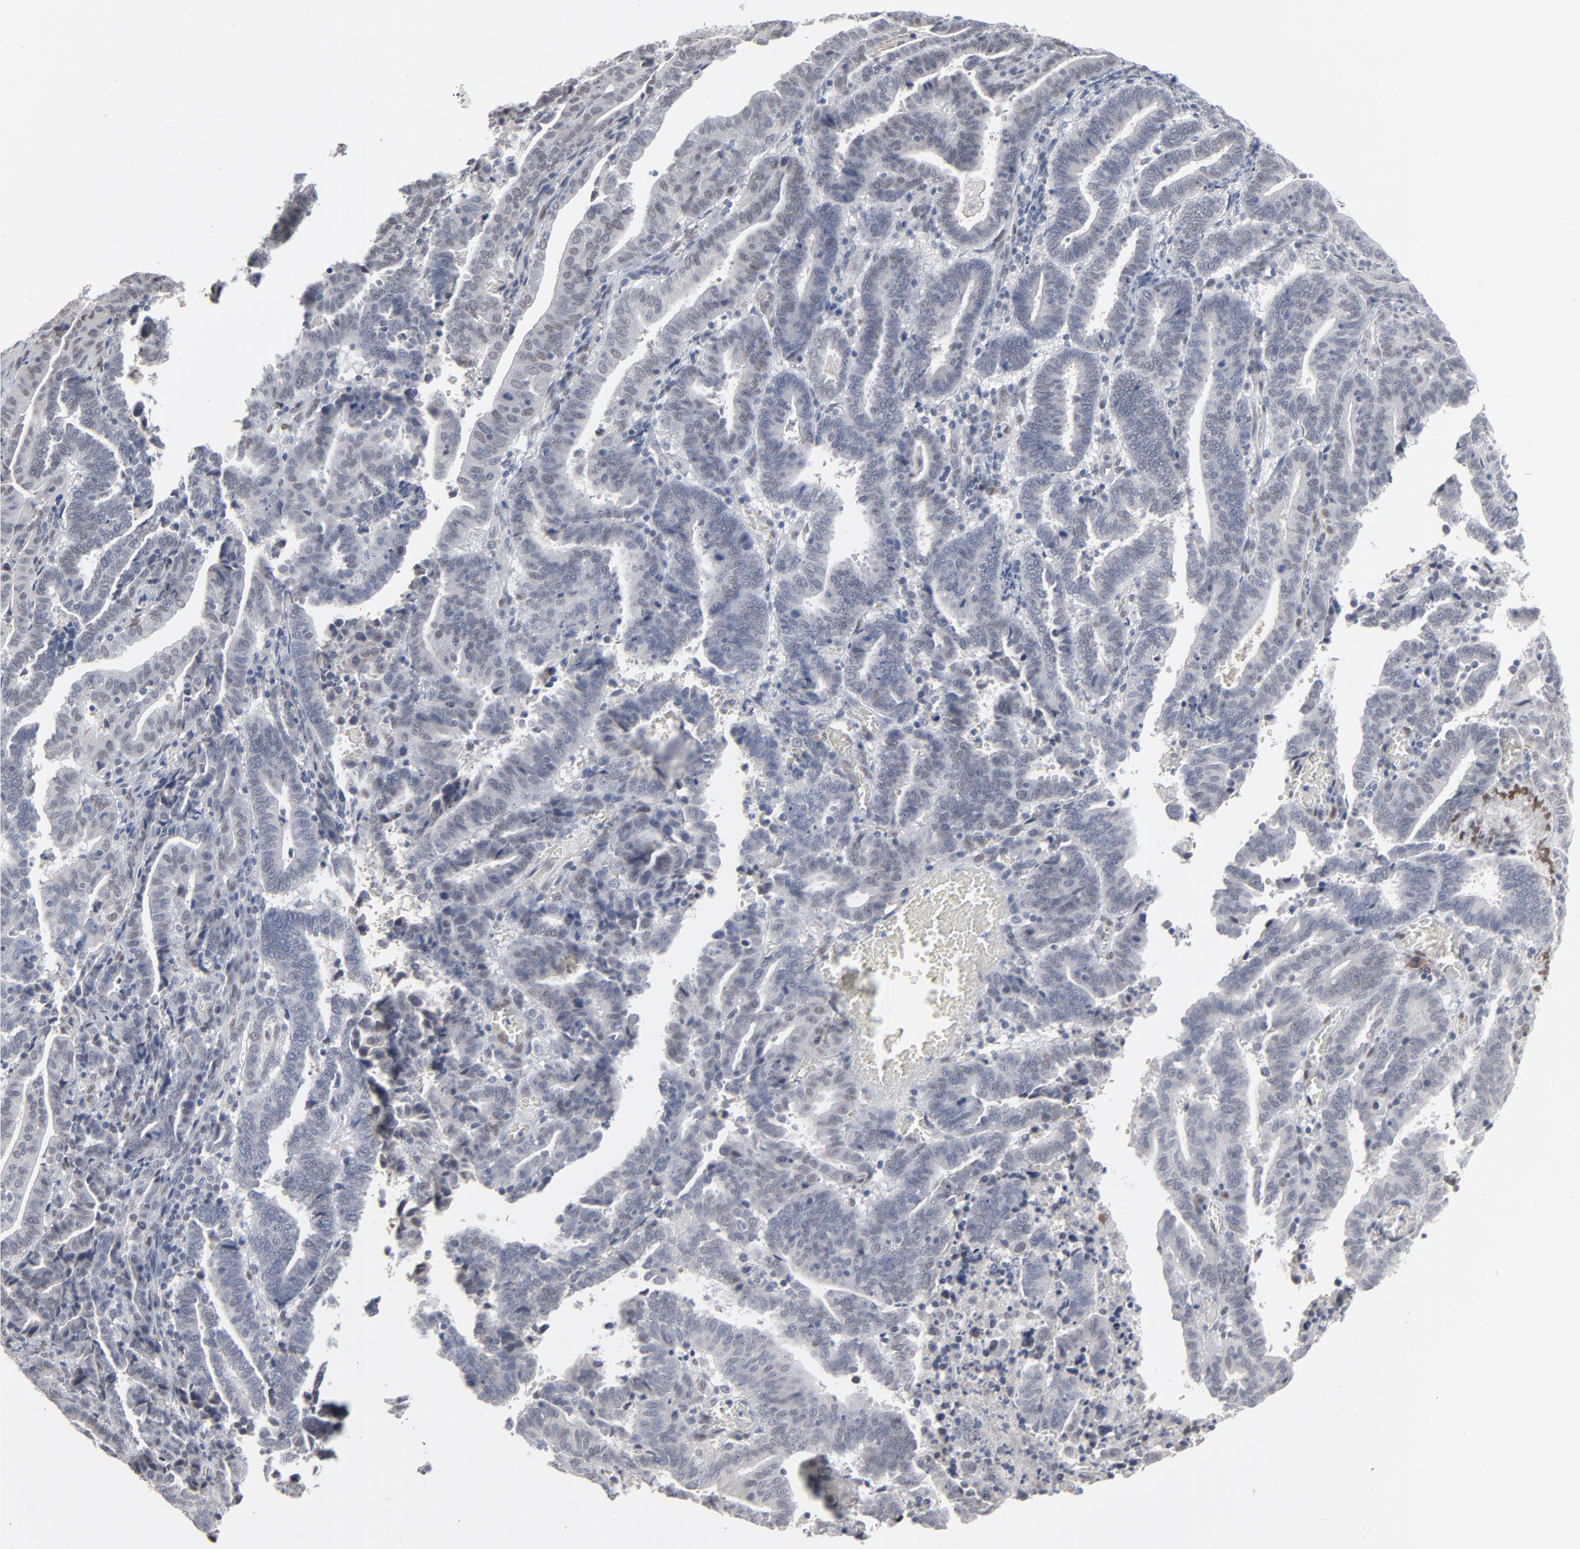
{"staining": {"intensity": "negative", "quantity": "none", "location": "none"}, "tissue": "endometrial cancer", "cell_type": "Tumor cells", "image_type": "cancer", "snomed": [{"axis": "morphology", "description": "Adenocarcinoma, NOS"}, {"axis": "topography", "description": "Uterus"}], "caption": "Human endometrial cancer (adenocarcinoma) stained for a protein using IHC reveals no staining in tumor cells.", "gene": "ATF7", "patient": {"sex": "female", "age": 83}}